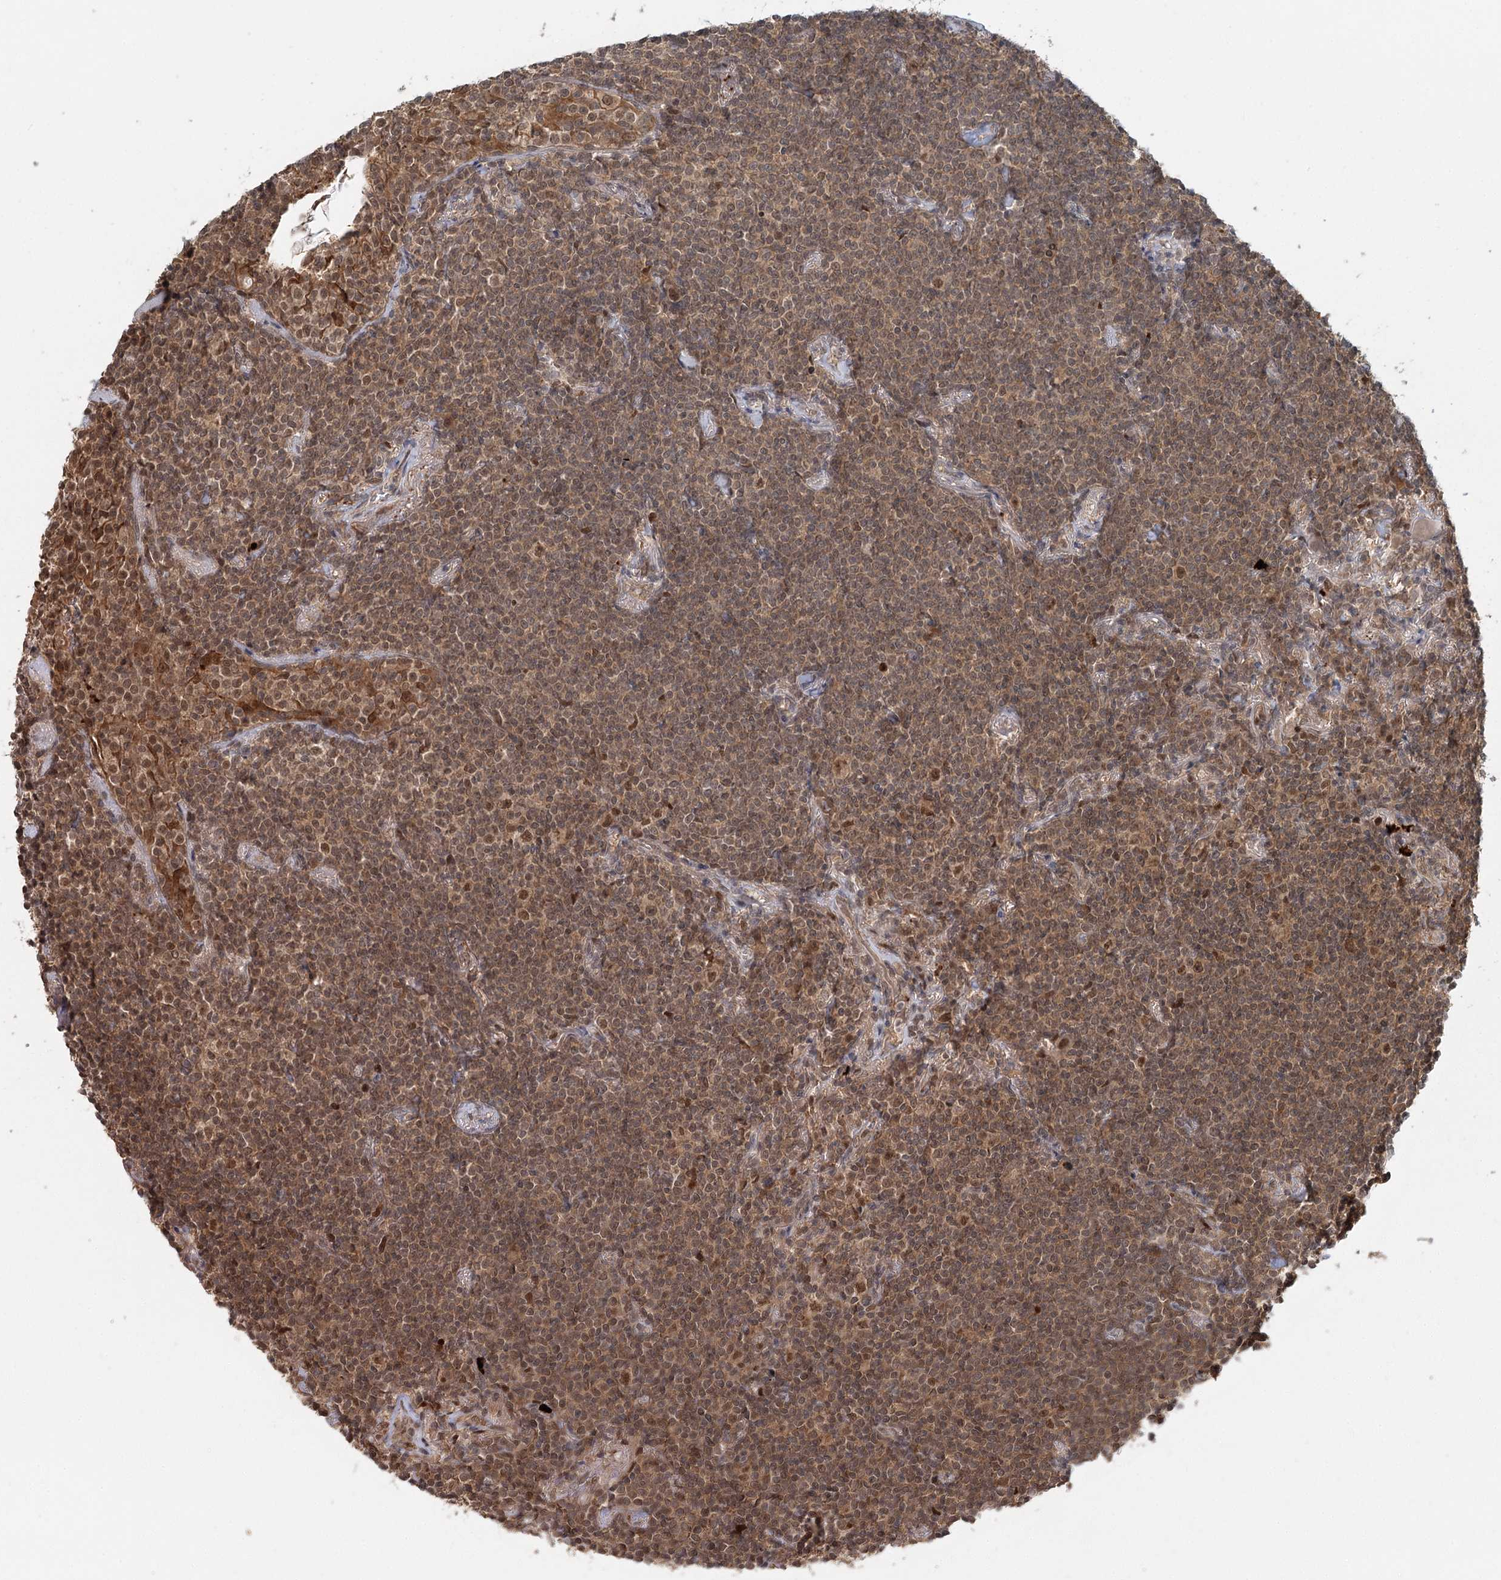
{"staining": {"intensity": "weak", "quantity": ">75%", "location": "cytoplasmic/membranous,nuclear"}, "tissue": "lymphoma", "cell_type": "Tumor cells", "image_type": "cancer", "snomed": [{"axis": "morphology", "description": "Malignant lymphoma, non-Hodgkin's type, Low grade"}, {"axis": "topography", "description": "Lung"}], "caption": "Immunohistochemical staining of lymphoma displays low levels of weak cytoplasmic/membranous and nuclear protein positivity in about >75% of tumor cells.", "gene": "N6AMT1", "patient": {"sex": "female", "age": 71}}